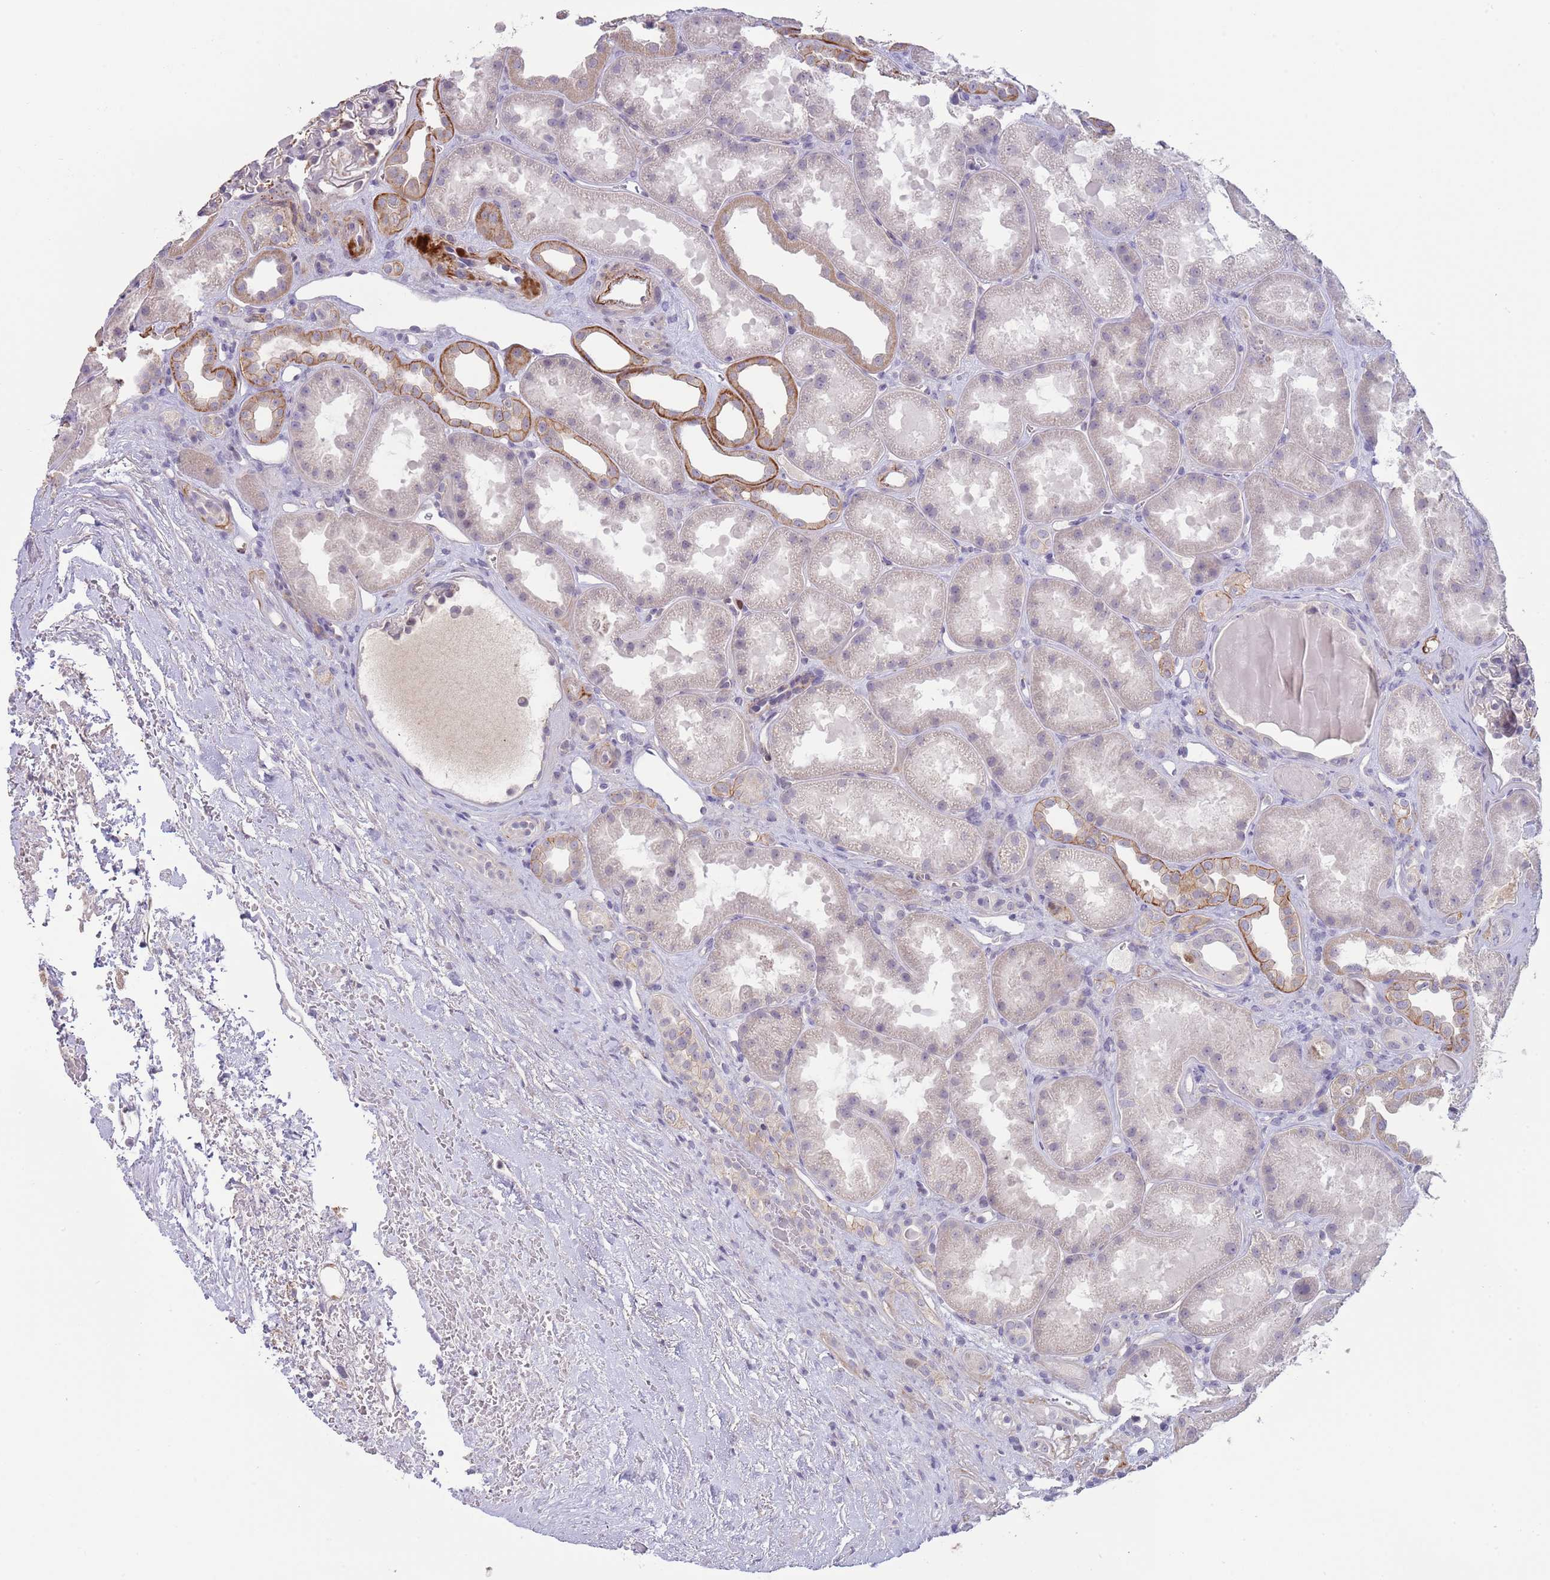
{"staining": {"intensity": "negative", "quantity": "none", "location": "none"}, "tissue": "kidney", "cell_type": "Cells in glomeruli", "image_type": "normal", "snomed": [{"axis": "morphology", "description": "Normal tissue, NOS"}, {"axis": "topography", "description": "Kidney"}], "caption": "The IHC histopathology image has no significant expression in cells in glomeruli of kidney.", "gene": "PIMREG", "patient": {"sex": "male", "age": 61}}